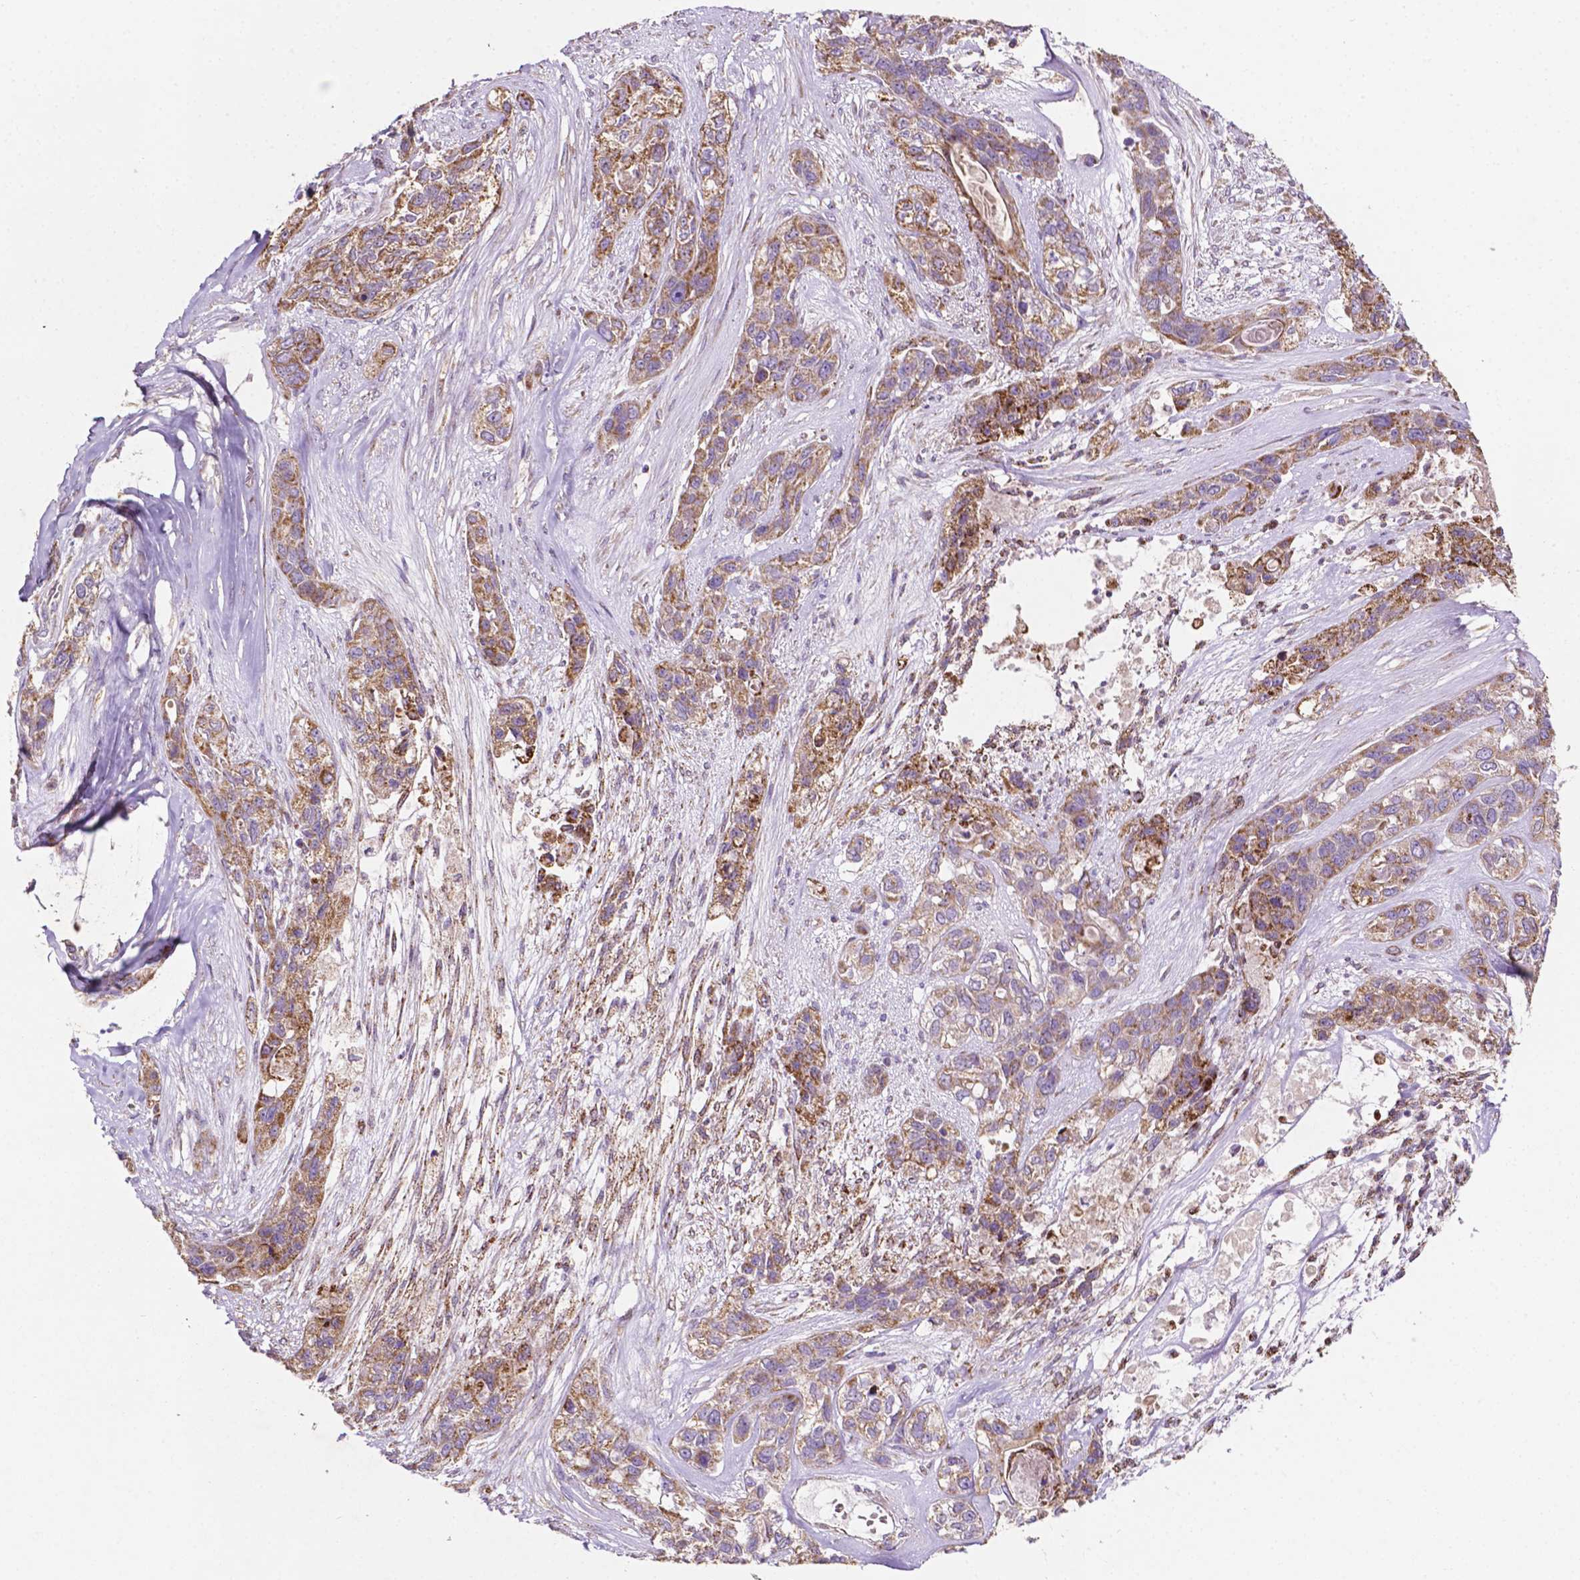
{"staining": {"intensity": "moderate", "quantity": ">75%", "location": "cytoplasmic/membranous"}, "tissue": "lung cancer", "cell_type": "Tumor cells", "image_type": "cancer", "snomed": [{"axis": "morphology", "description": "Squamous cell carcinoma, NOS"}, {"axis": "topography", "description": "Lung"}], "caption": "A high-resolution photomicrograph shows immunohistochemistry staining of squamous cell carcinoma (lung), which exhibits moderate cytoplasmic/membranous staining in approximately >75% of tumor cells. Using DAB (brown) and hematoxylin (blue) stains, captured at high magnification using brightfield microscopy.", "gene": "ILVBL", "patient": {"sex": "female", "age": 70}}